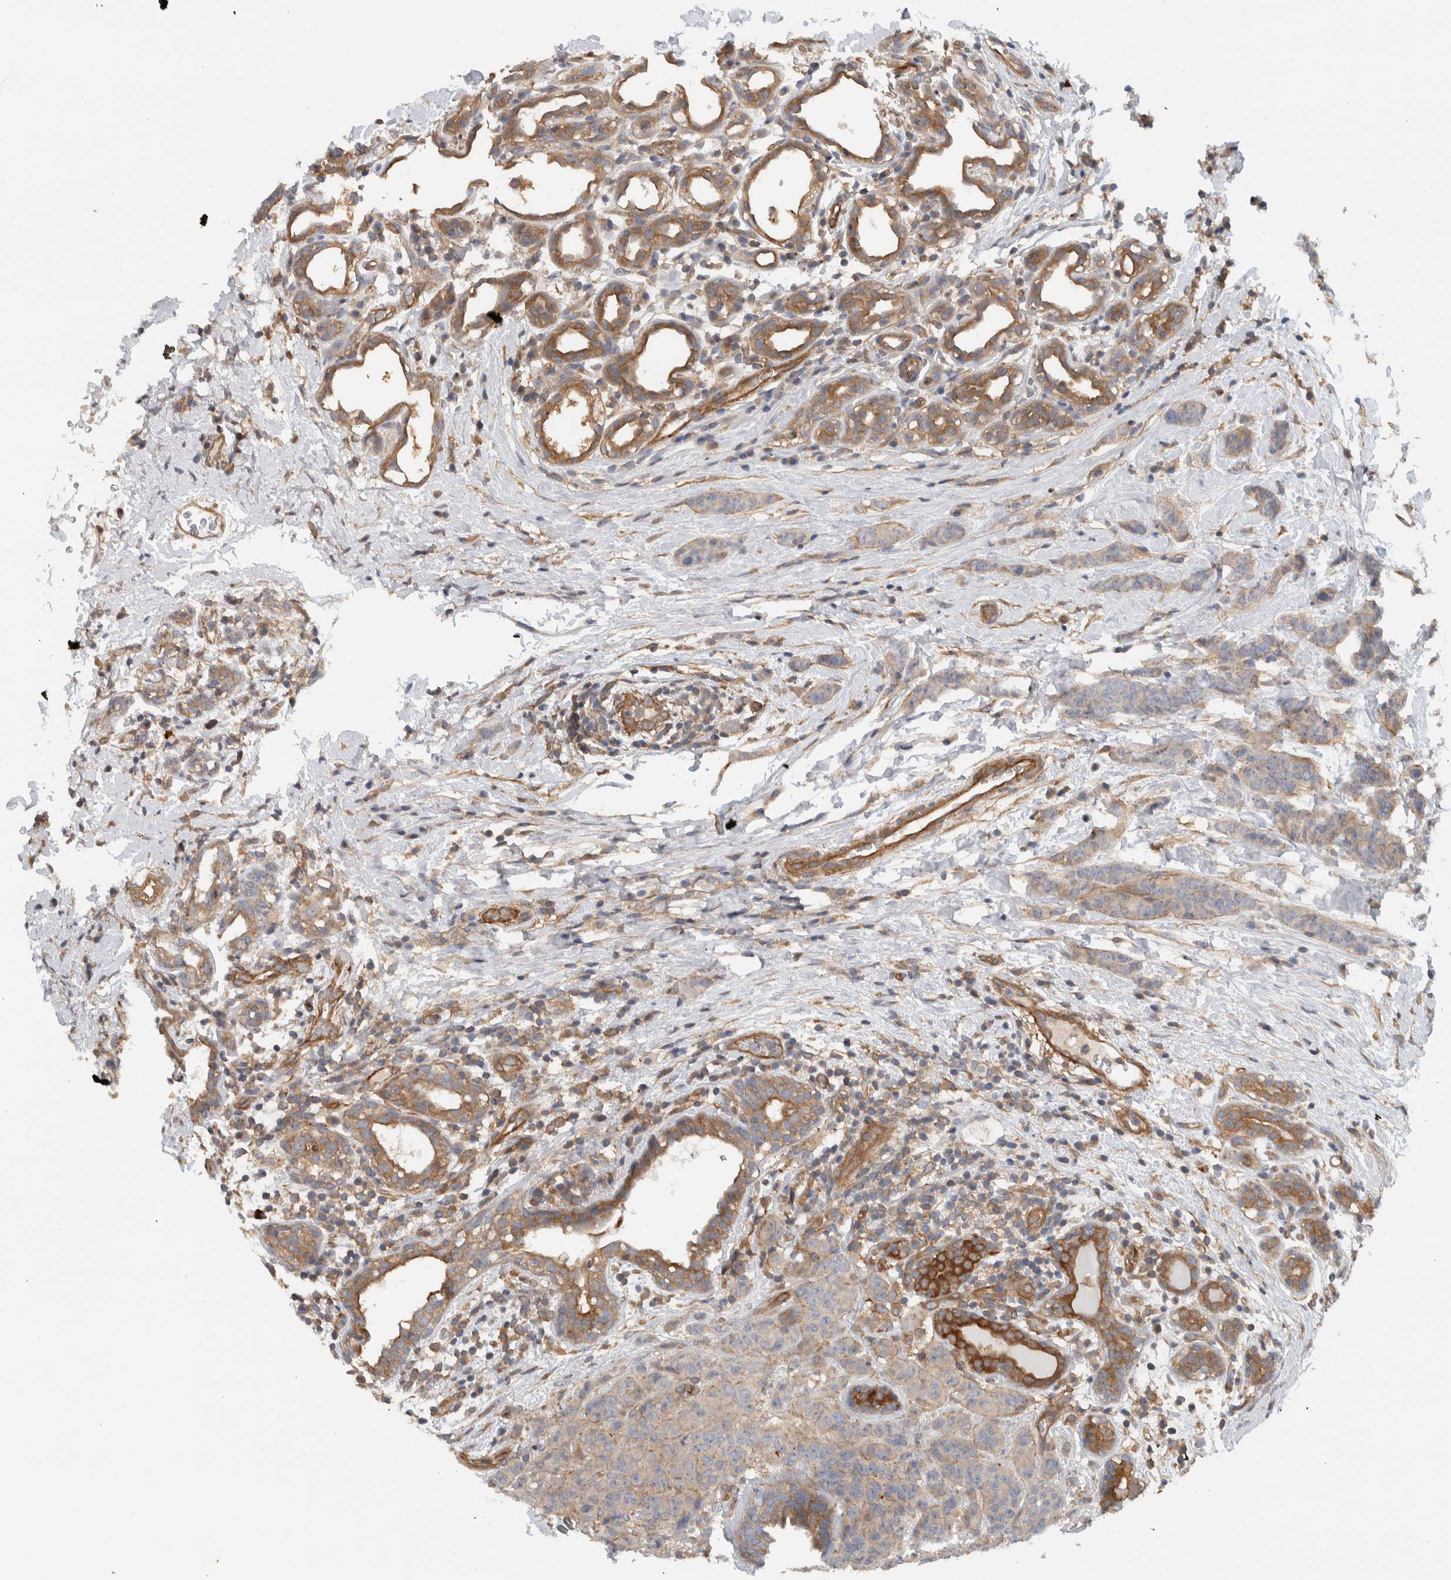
{"staining": {"intensity": "weak", "quantity": ">75%", "location": "cytoplasmic/membranous"}, "tissue": "breast cancer", "cell_type": "Tumor cells", "image_type": "cancer", "snomed": [{"axis": "morphology", "description": "Normal tissue, NOS"}, {"axis": "morphology", "description": "Duct carcinoma"}, {"axis": "topography", "description": "Breast"}], "caption": "Immunohistochemistry (IHC) of human breast intraductal carcinoma displays low levels of weak cytoplasmic/membranous positivity in about >75% of tumor cells. Using DAB (brown) and hematoxylin (blue) stains, captured at high magnification using brightfield microscopy.", "gene": "MPRIP", "patient": {"sex": "female", "age": 40}}